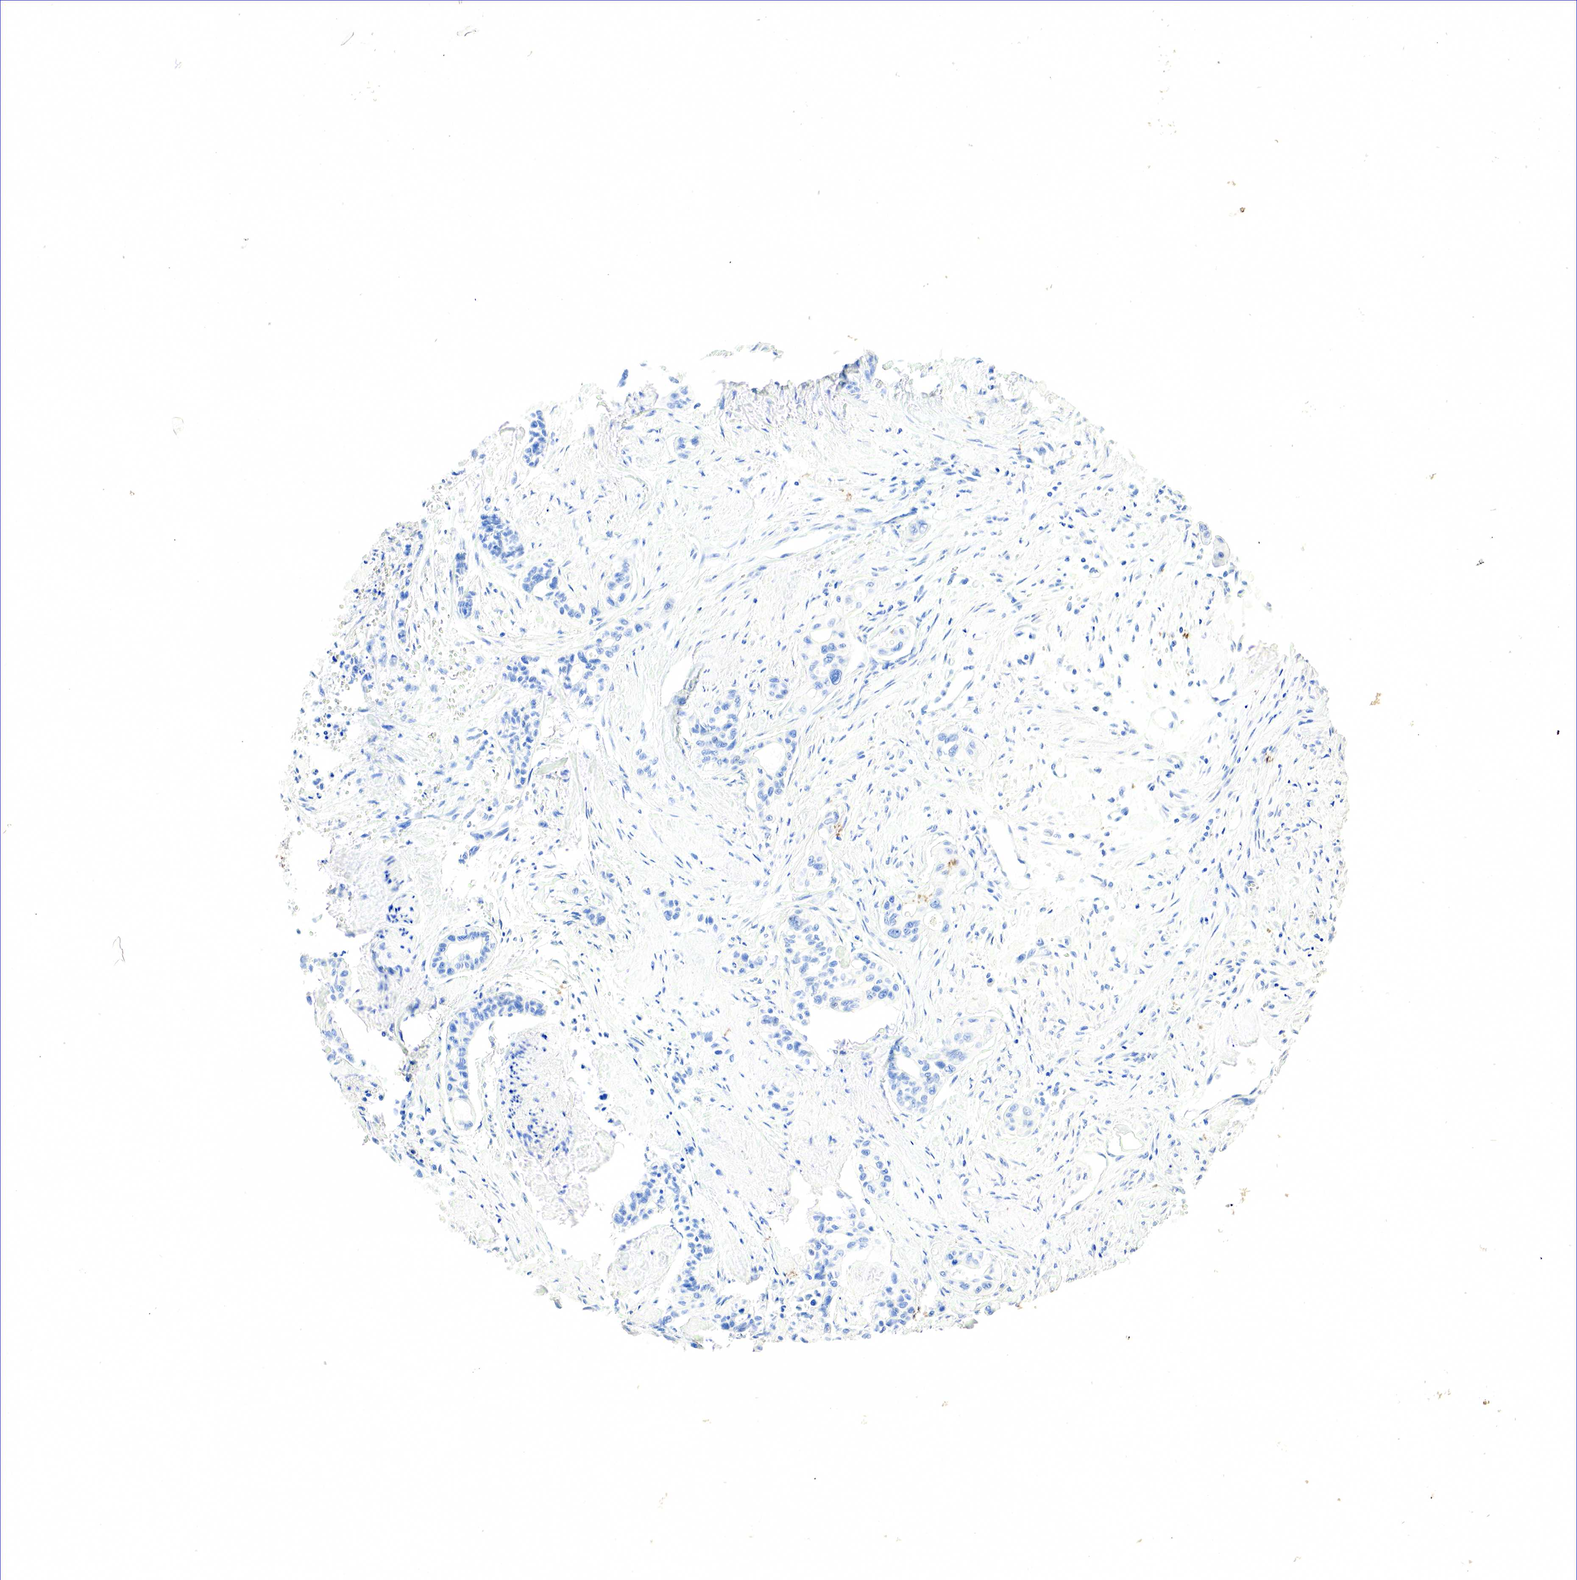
{"staining": {"intensity": "negative", "quantity": "none", "location": "none"}, "tissue": "pancreatic cancer", "cell_type": "Tumor cells", "image_type": "cancer", "snomed": [{"axis": "morphology", "description": "Adenocarcinoma, NOS"}, {"axis": "topography", "description": "Pancreas"}], "caption": "Tumor cells show no significant protein staining in adenocarcinoma (pancreatic).", "gene": "SST", "patient": {"sex": "male", "age": 77}}